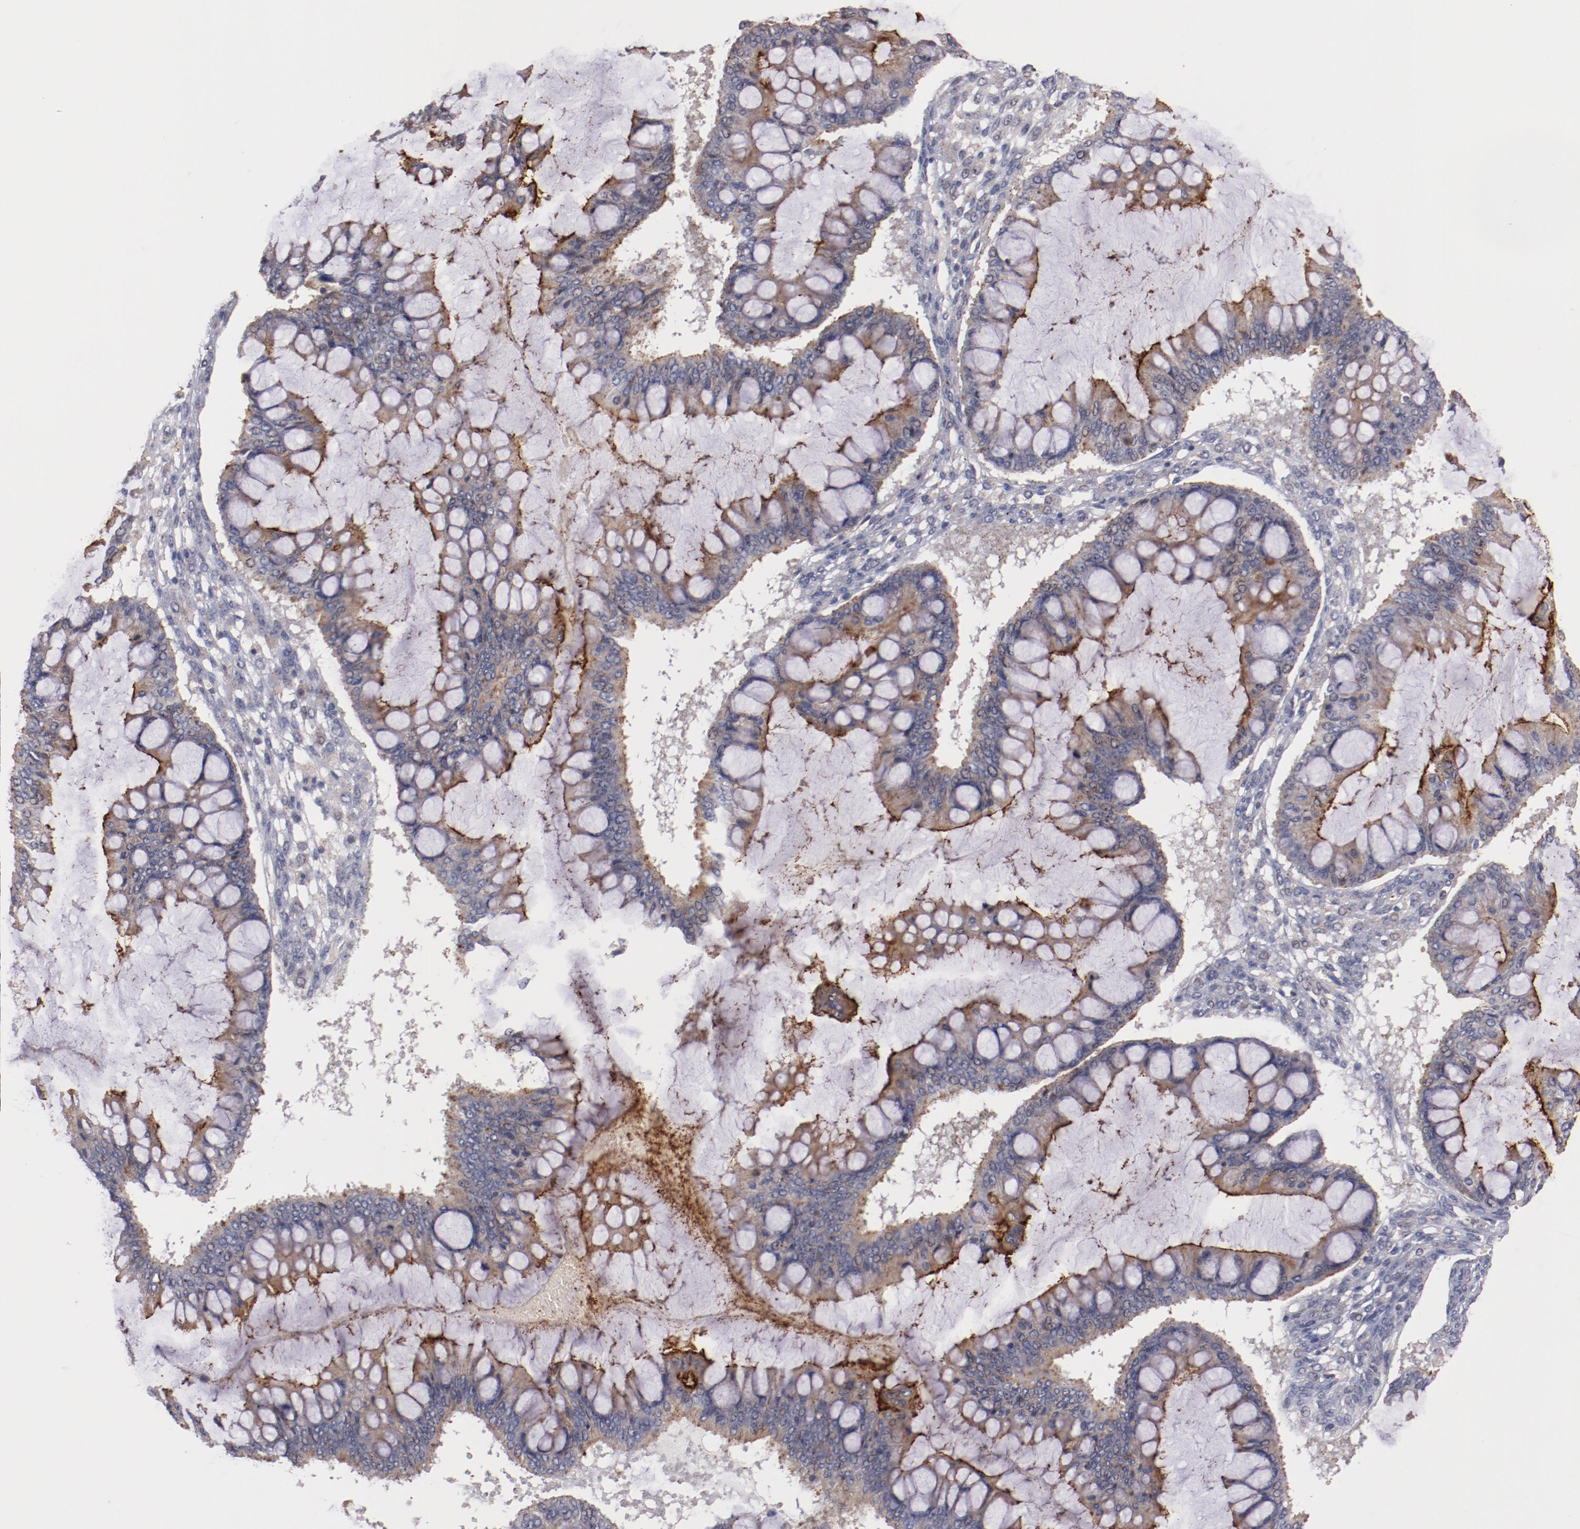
{"staining": {"intensity": "moderate", "quantity": "25%-75%", "location": "cytoplasmic/membranous"}, "tissue": "ovarian cancer", "cell_type": "Tumor cells", "image_type": "cancer", "snomed": [{"axis": "morphology", "description": "Cystadenocarcinoma, mucinous, NOS"}, {"axis": "topography", "description": "Ovary"}], "caption": "Immunohistochemical staining of human mucinous cystadenocarcinoma (ovarian) shows medium levels of moderate cytoplasmic/membranous expression in about 25%-75% of tumor cells.", "gene": "SYP", "patient": {"sex": "female", "age": 73}}